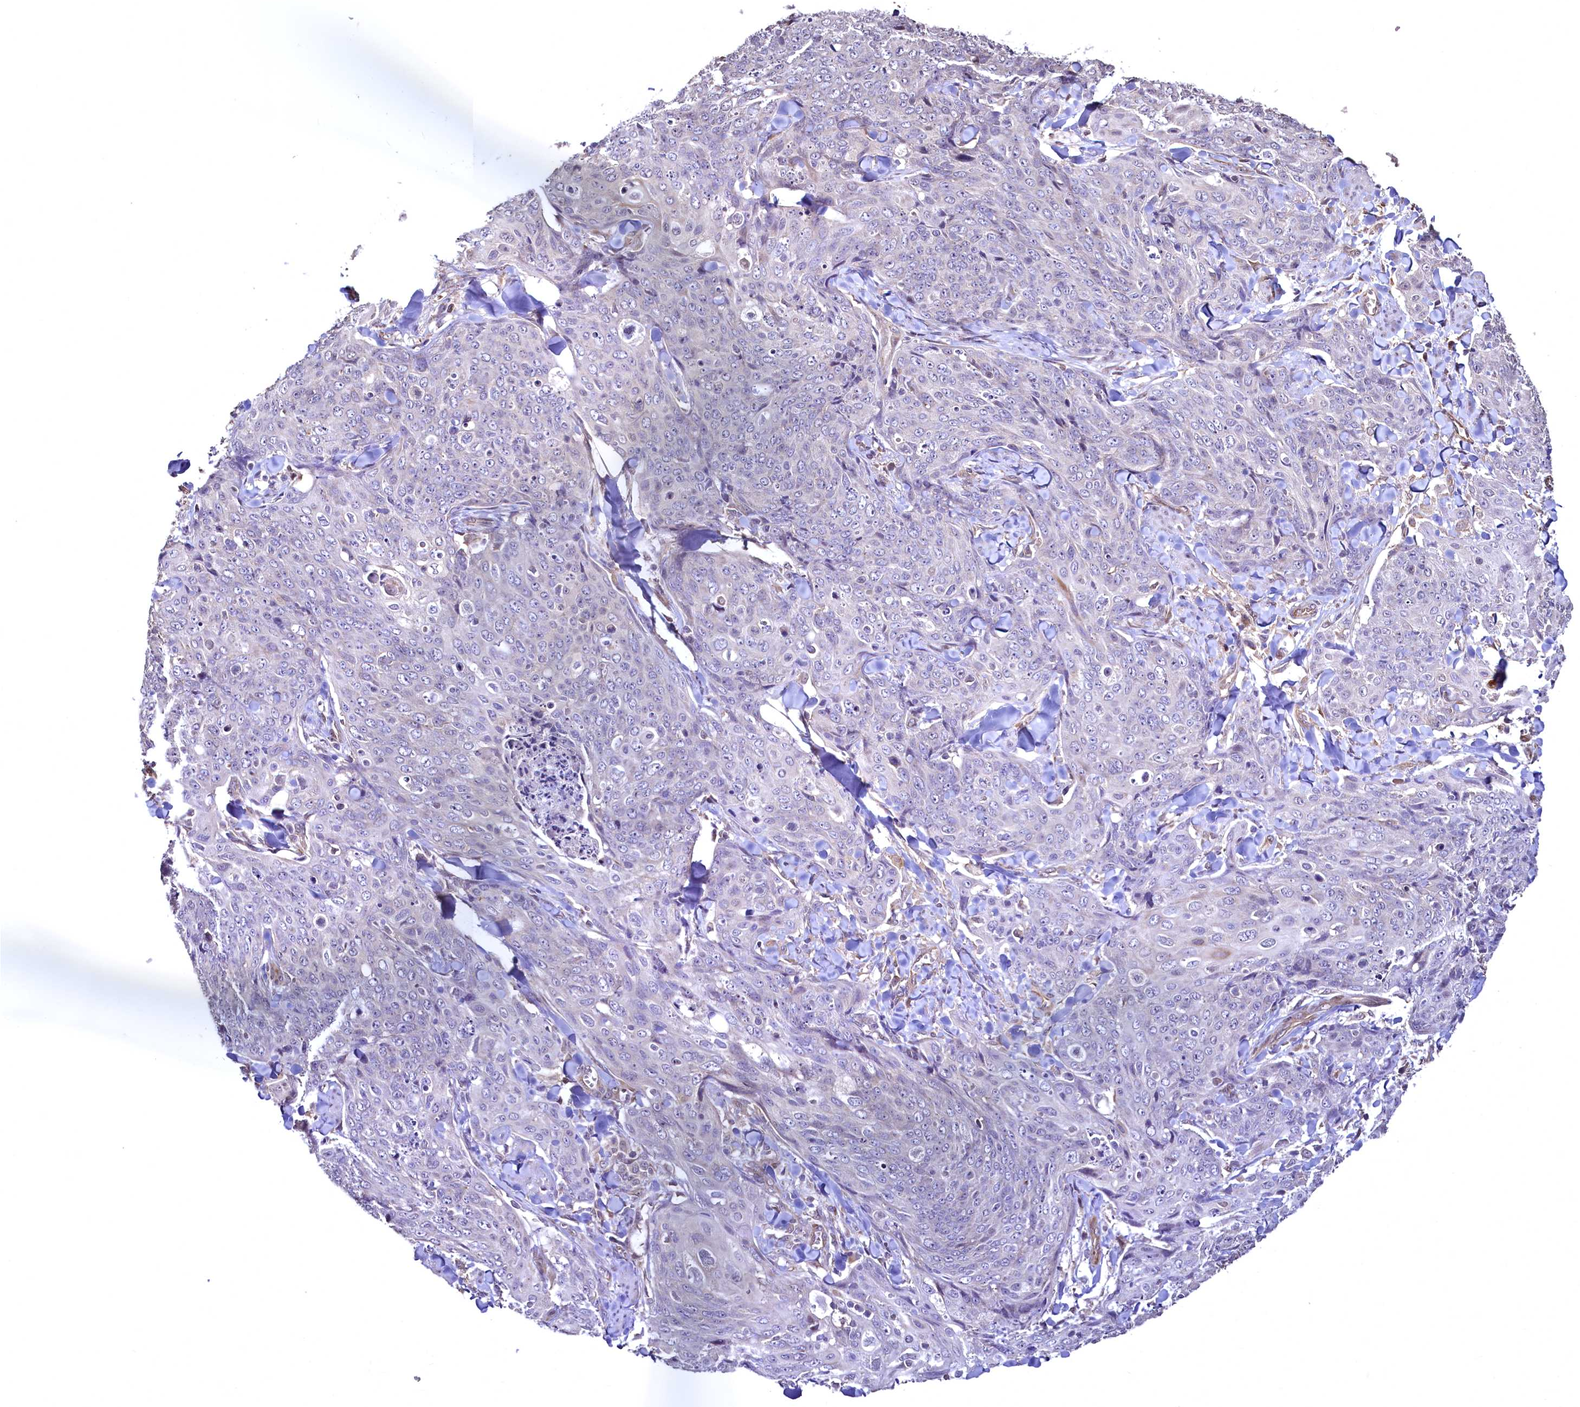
{"staining": {"intensity": "negative", "quantity": "none", "location": "none"}, "tissue": "skin cancer", "cell_type": "Tumor cells", "image_type": "cancer", "snomed": [{"axis": "morphology", "description": "Squamous cell carcinoma, NOS"}, {"axis": "topography", "description": "Skin"}, {"axis": "topography", "description": "Vulva"}], "caption": "This is an IHC image of skin cancer. There is no positivity in tumor cells.", "gene": "TBCEL", "patient": {"sex": "female", "age": 85}}